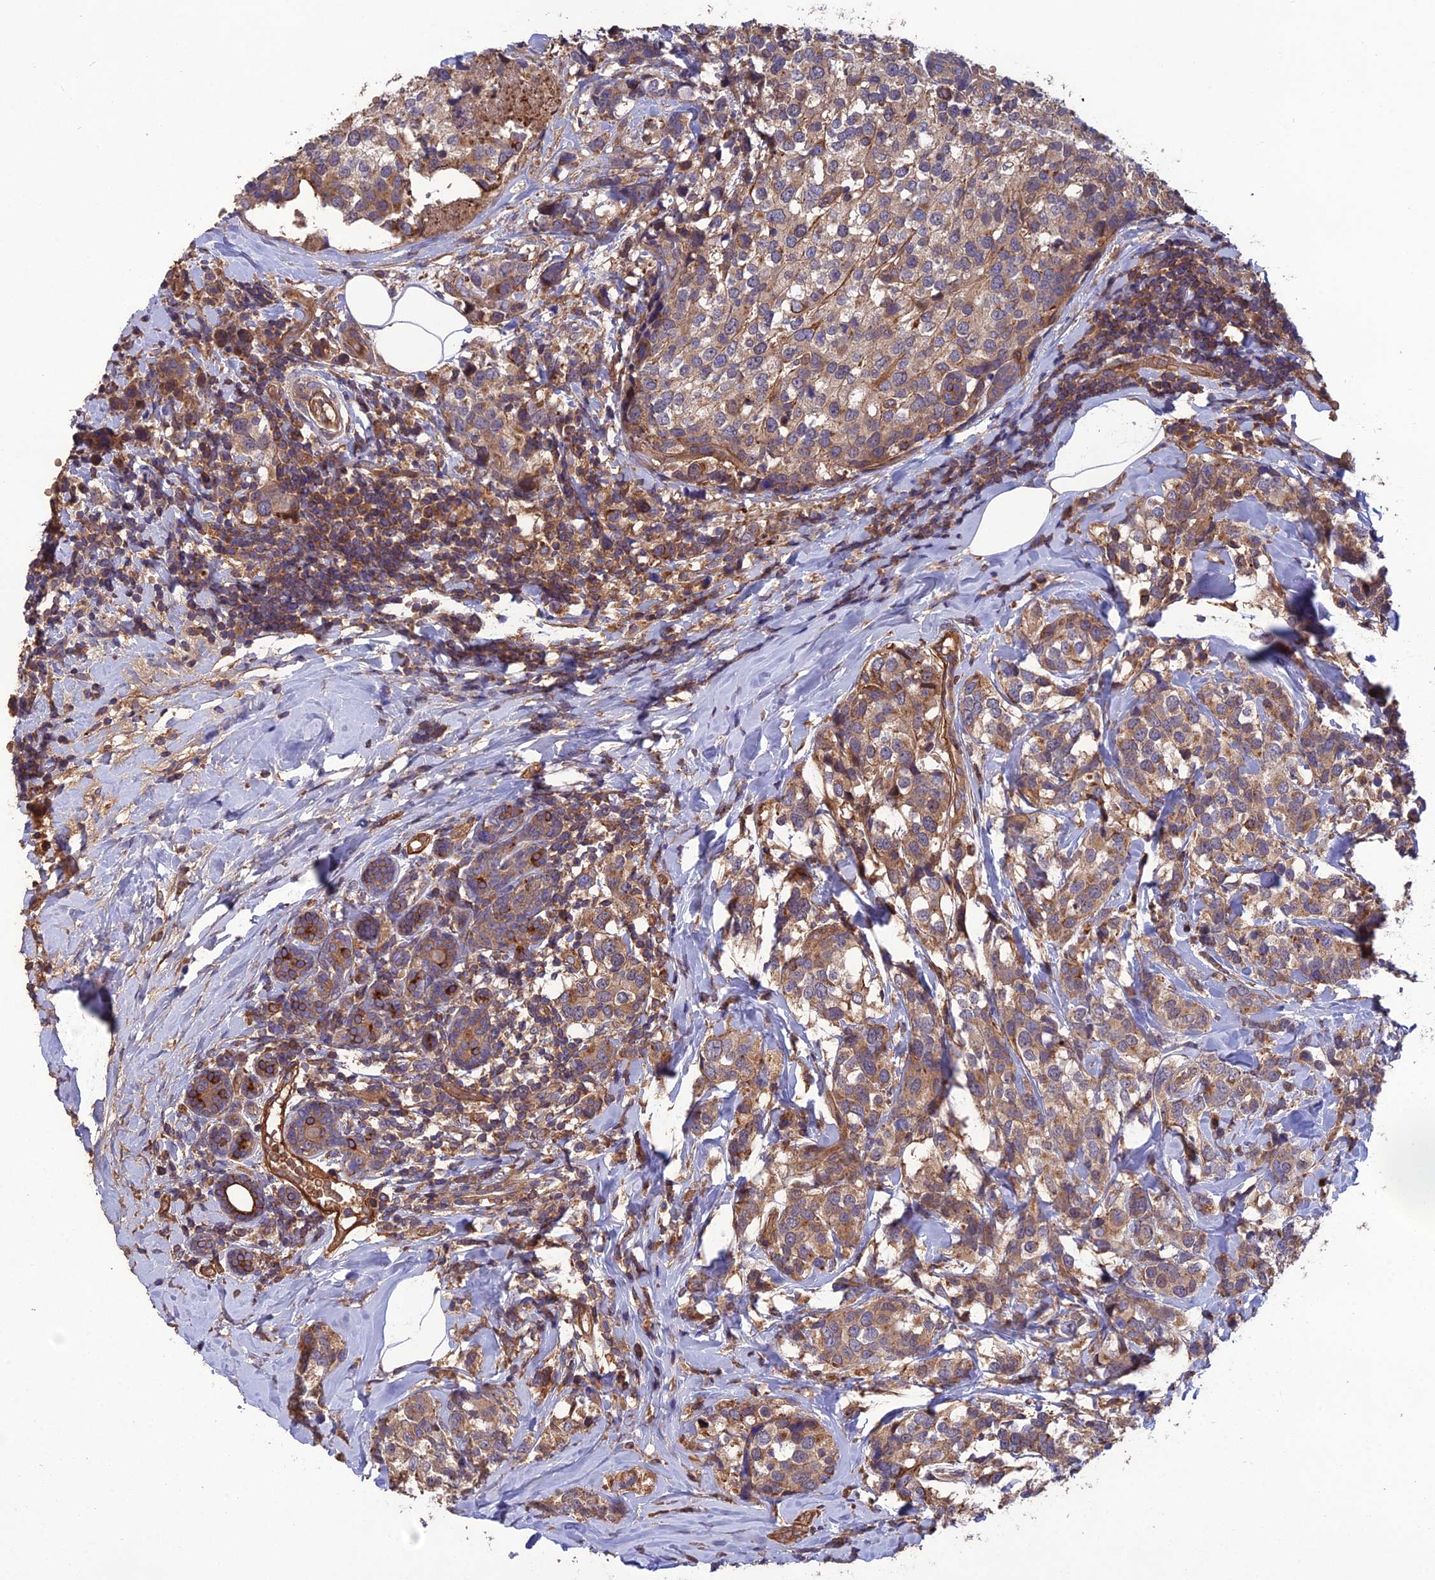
{"staining": {"intensity": "moderate", "quantity": ">75%", "location": "cytoplasmic/membranous"}, "tissue": "breast cancer", "cell_type": "Tumor cells", "image_type": "cancer", "snomed": [{"axis": "morphology", "description": "Lobular carcinoma"}, {"axis": "topography", "description": "Breast"}], "caption": "Lobular carcinoma (breast) stained with a brown dye reveals moderate cytoplasmic/membranous positive staining in about >75% of tumor cells.", "gene": "GALR2", "patient": {"sex": "female", "age": 59}}